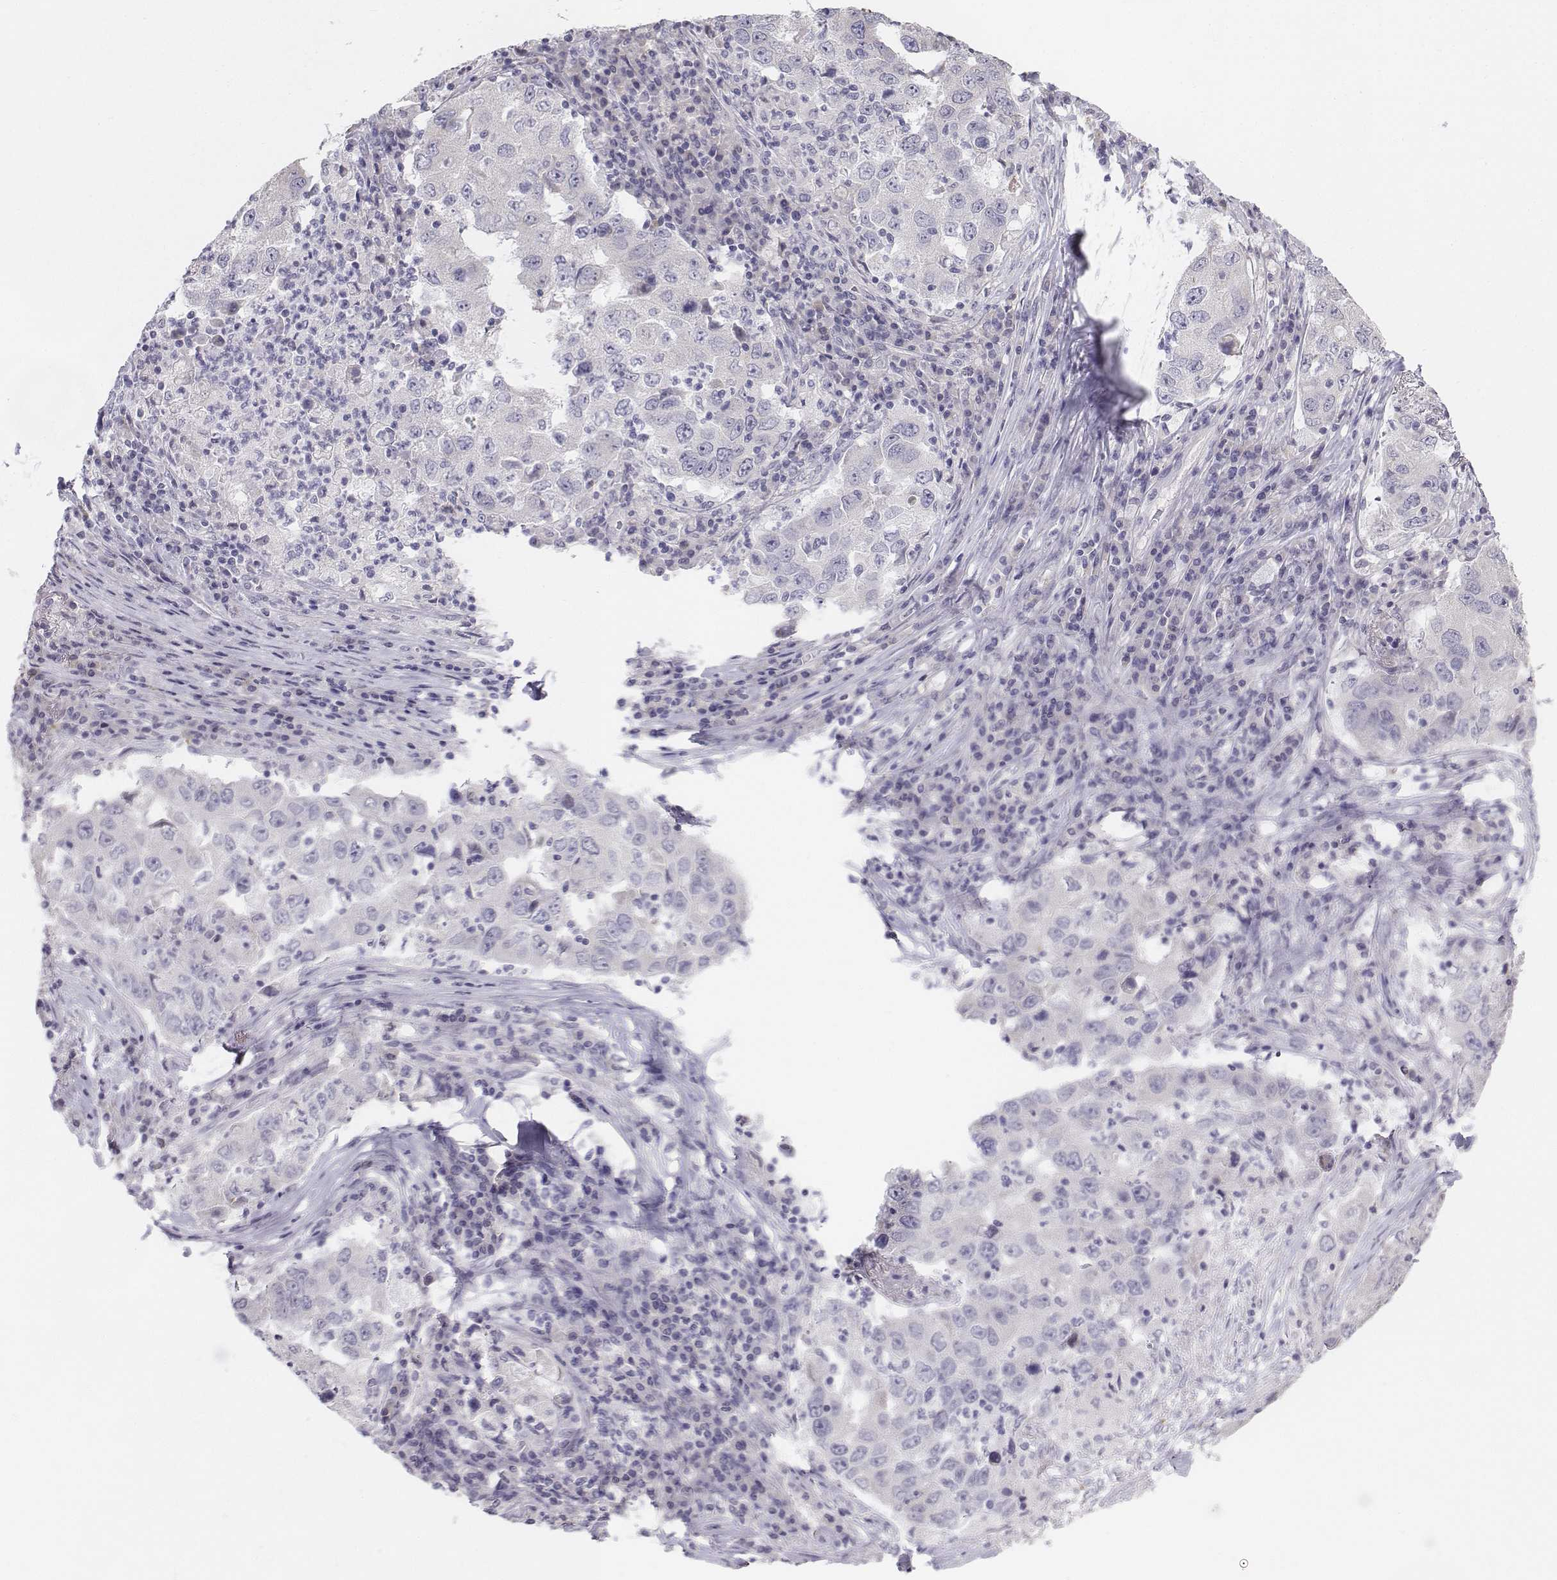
{"staining": {"intensity": "negative", "quantity": "none", "location": "none"}, "tissue": "lung cancer", "cell_type": "Tumor cells", "image_type": "cancer", "snomed": [{"axis": "morphology", "description": "Adenocarcinoma, NOS"}, {"axis": "topography", "description": "Lung"}], "caption": "An immunohistochemistry photomicrograph of lung cancer is shown. There is no staining in tumor cells of lung cancer.", "gene": "PENK", "patient": {"sex": "male", "age": 73}}